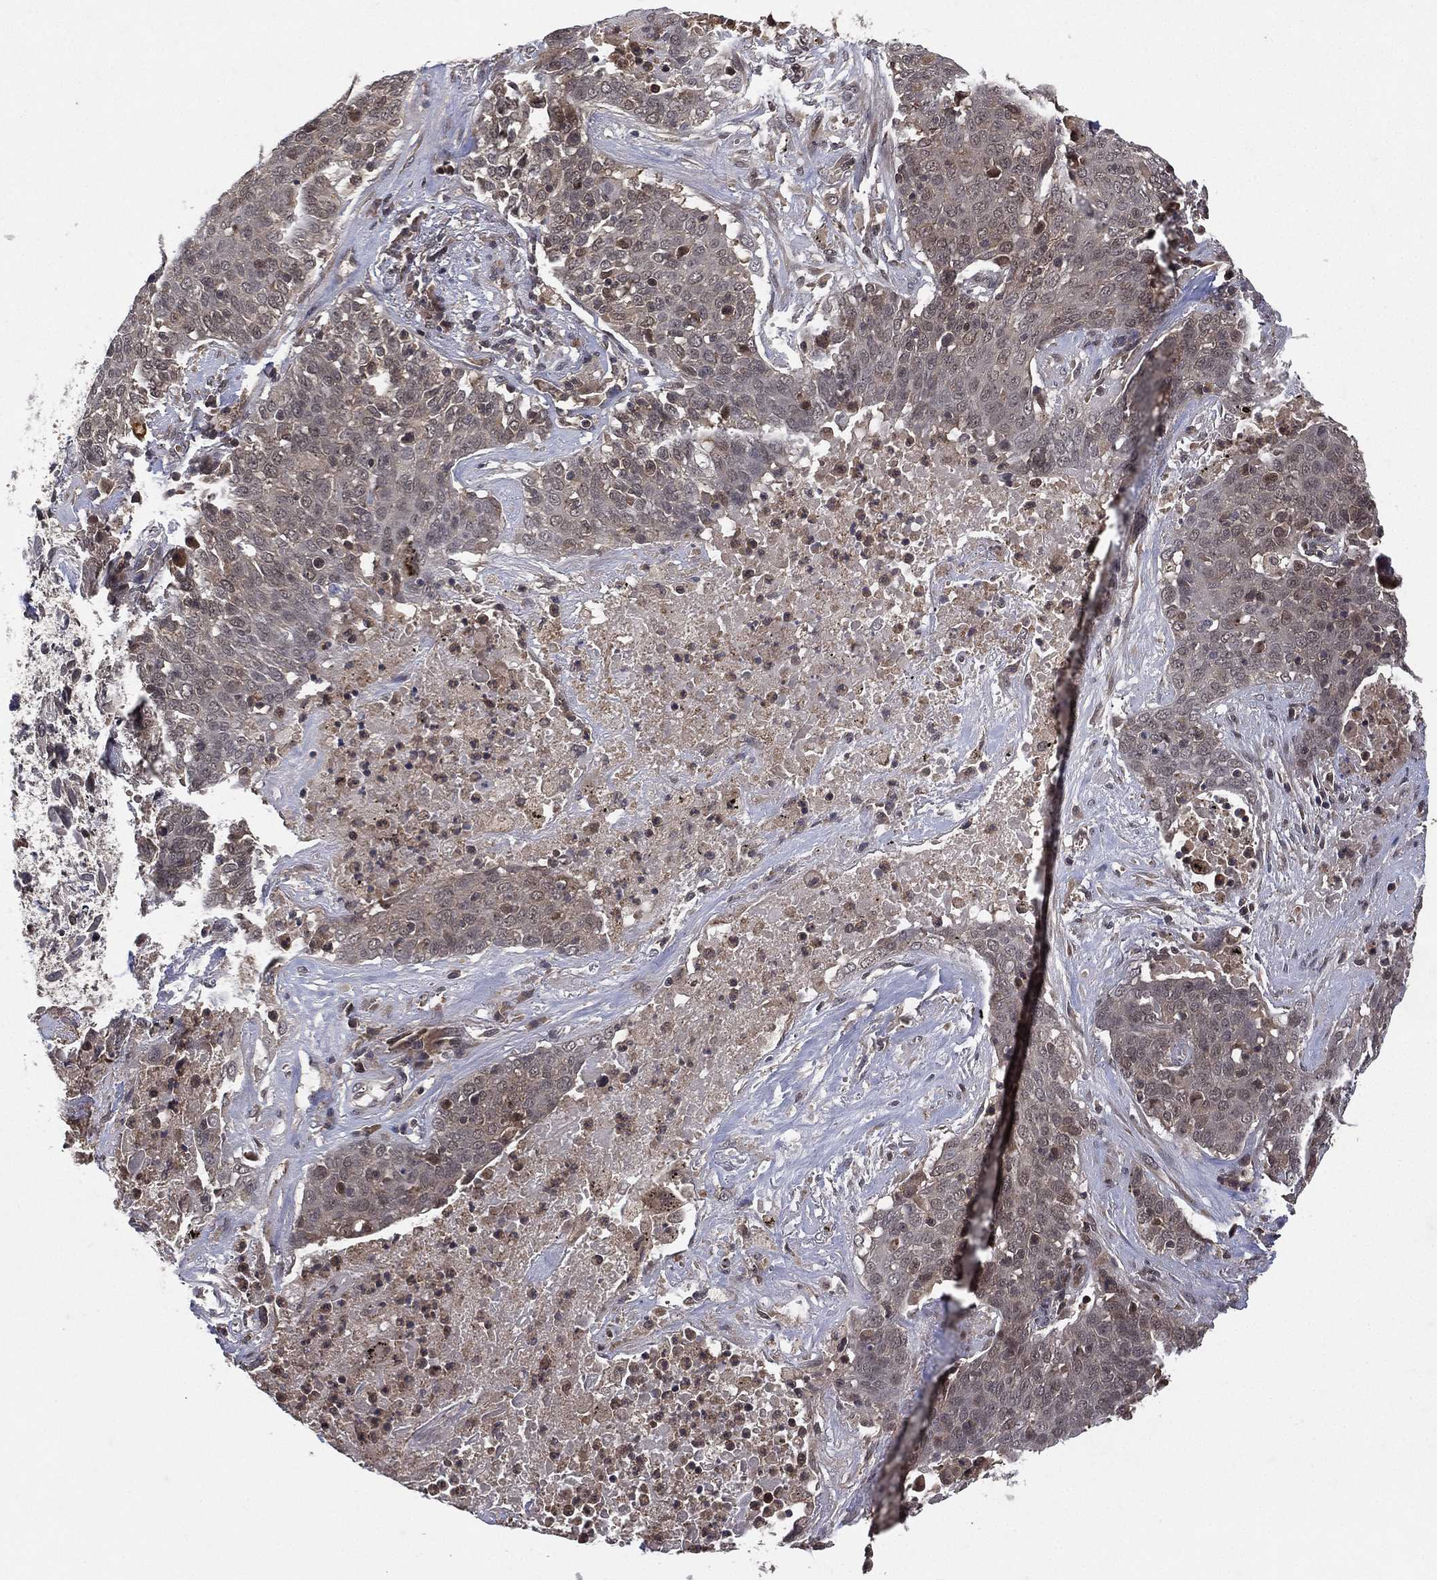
{"staining": {"intensity": "negative", "quantity": "none", "location": "none"}, "tissue": "lung cancer", "cell_type": "Tumor cells", "image_type": "cancer", "snomed": [{"axis": "morphology", "description": "Squamous cell carcinoma, NOS"}, {"axis": "topography", "description": "Lung"}], "caption": "An immunohistochemistry (IHC) image of lung cancer (squamous cell carcinoma) is shown. There is no staining in tumor cells of lung cancer (squamous cell carcinoma).", "gene": "ATG4B", "patient": {"sex": "male", "age": 82}}